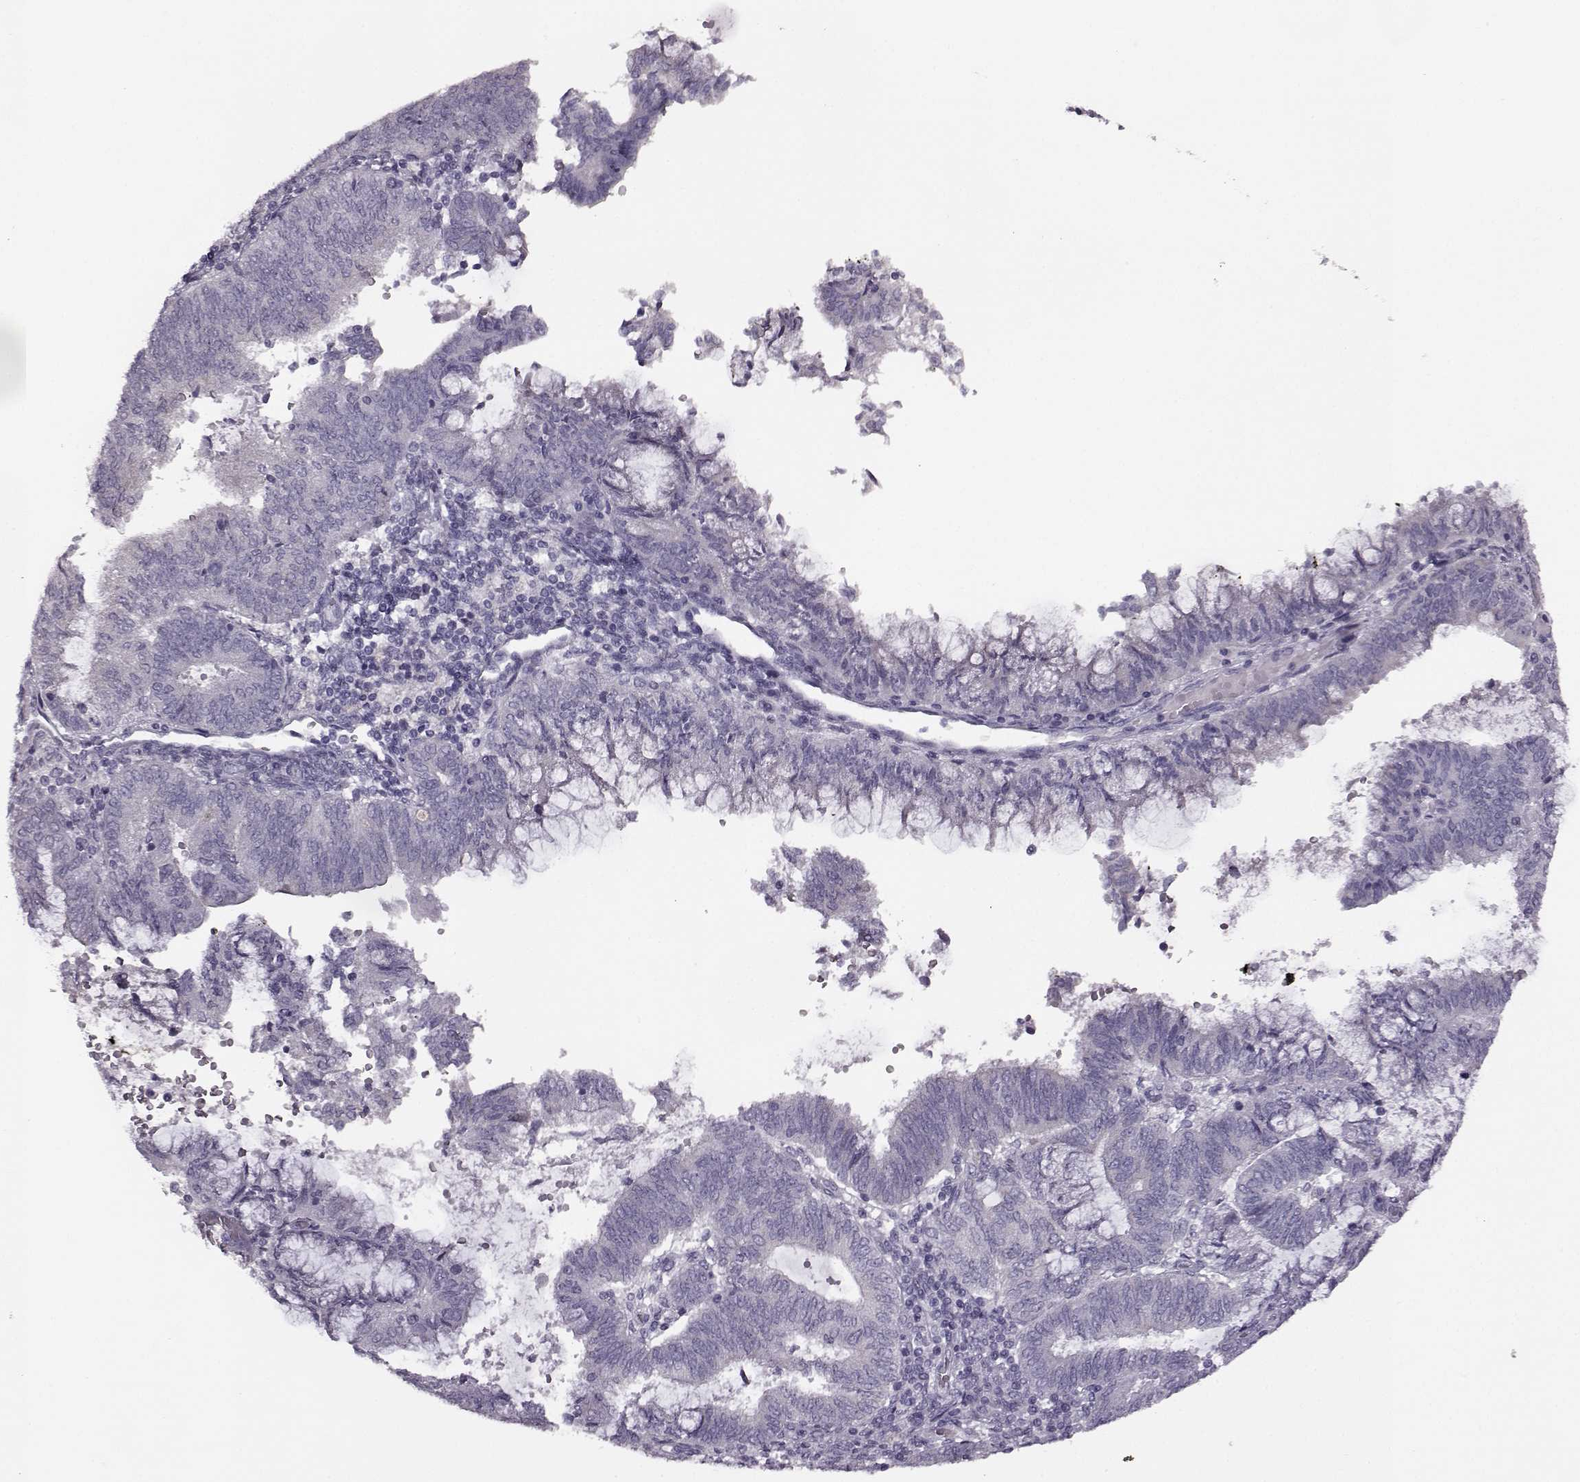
{"staining": {"intensity": "negative", "quantity": "none", "location": "none"}, "tissue": "endometrial cancer", "cell_type": "Tumor cells", "image_type": "cancer", "snomed": [{"axis": "morphology", "description": "Adenocarcinoma, NOS"}, {"axis": "topography", "description": "Endometrium"}], "caption": "This is an immunohistochemistry (IHC) histopathology image of human endometrial cancer (adenocarcinoma). There is no staining in tumor cells.", "gene": "ODAD4", "patient": {"sex": "female", "age": 65}}